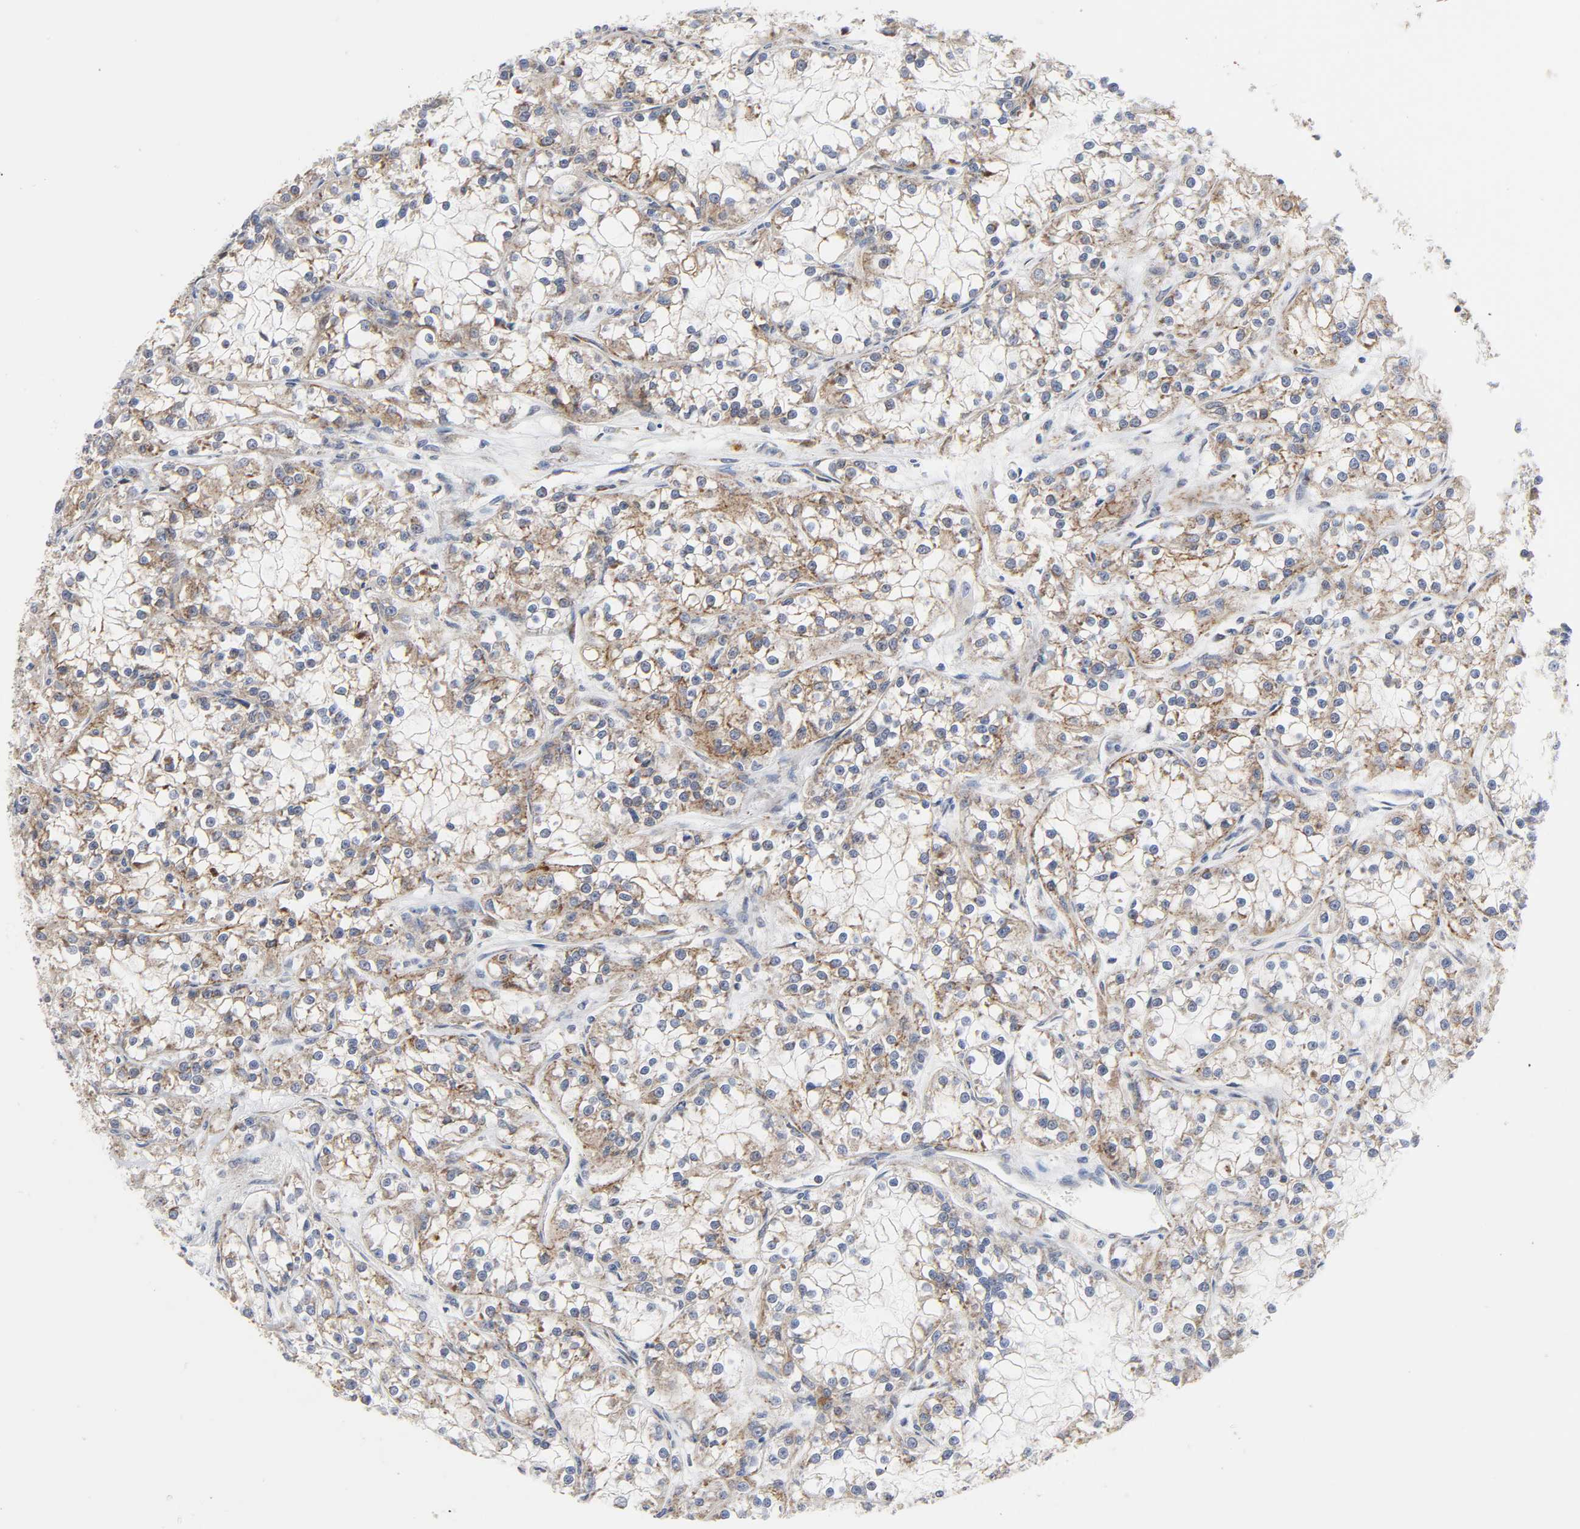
{"staining": {"intensity": "moderate", "quantity": ">75%", "location": "cytoplasmic/membranous"}, "tissue": "renal cancer", "cell_type": "Tumor cells", "image_type": "cancer", "snomed": [{"axis": "morphology", "description": "Adenocarcinoma, NOS"}, {"axis": "topography", "description": "Kidney"}], "caption": "Renal adenocarcinoma stained with a protein marker reveals moderate staining in tumor cells.", "gene": "BAX", "patient": {"sex": "female", "age": 52}}